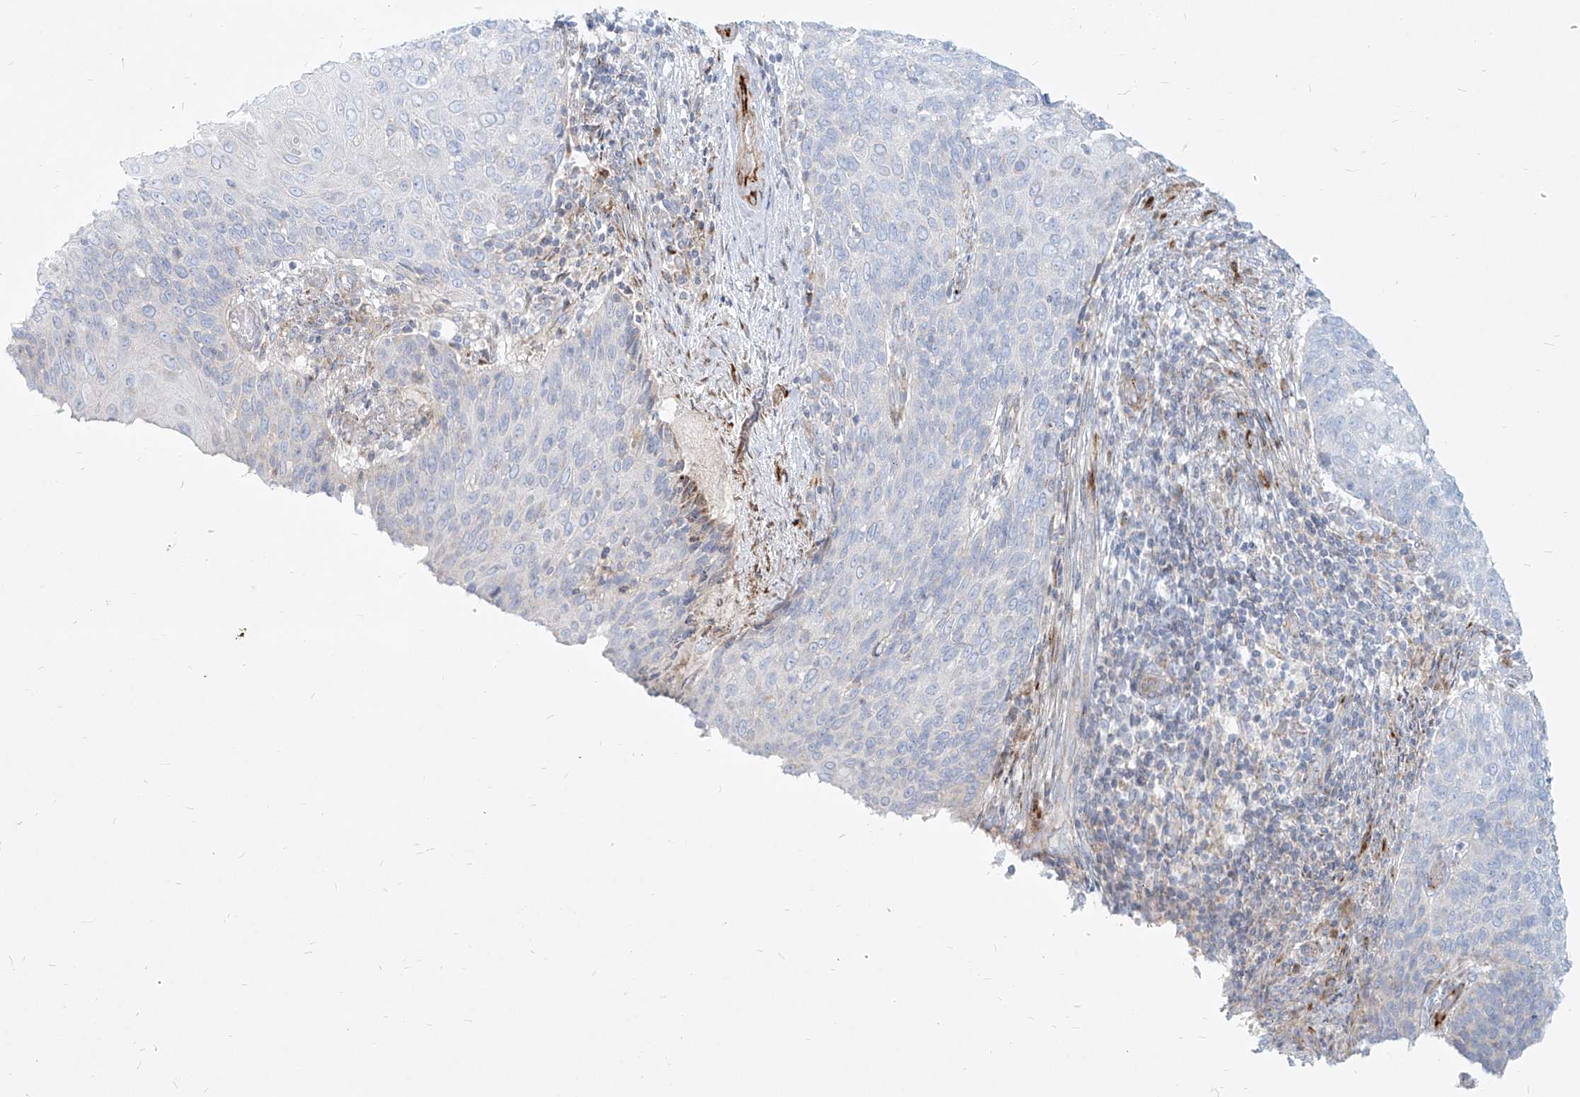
{"staining": {"intensity": "negative", "quantity": "none", "location": "none"}, "tissue": "cervical cancer", "cell_type": "Tumor cells", "image_type": "cancer", "snomed": [{"axis": "morphology", "description": "Squamous cell carcinoma, NOS"}, {"axis": "topography", "description": "Cervix"}], "caption": "Tumor cells show no significant protein expression in squamous cell carcinoma (cervical).", "gene": "MTX2", "patient": {"sex": "female", "age": 39}}